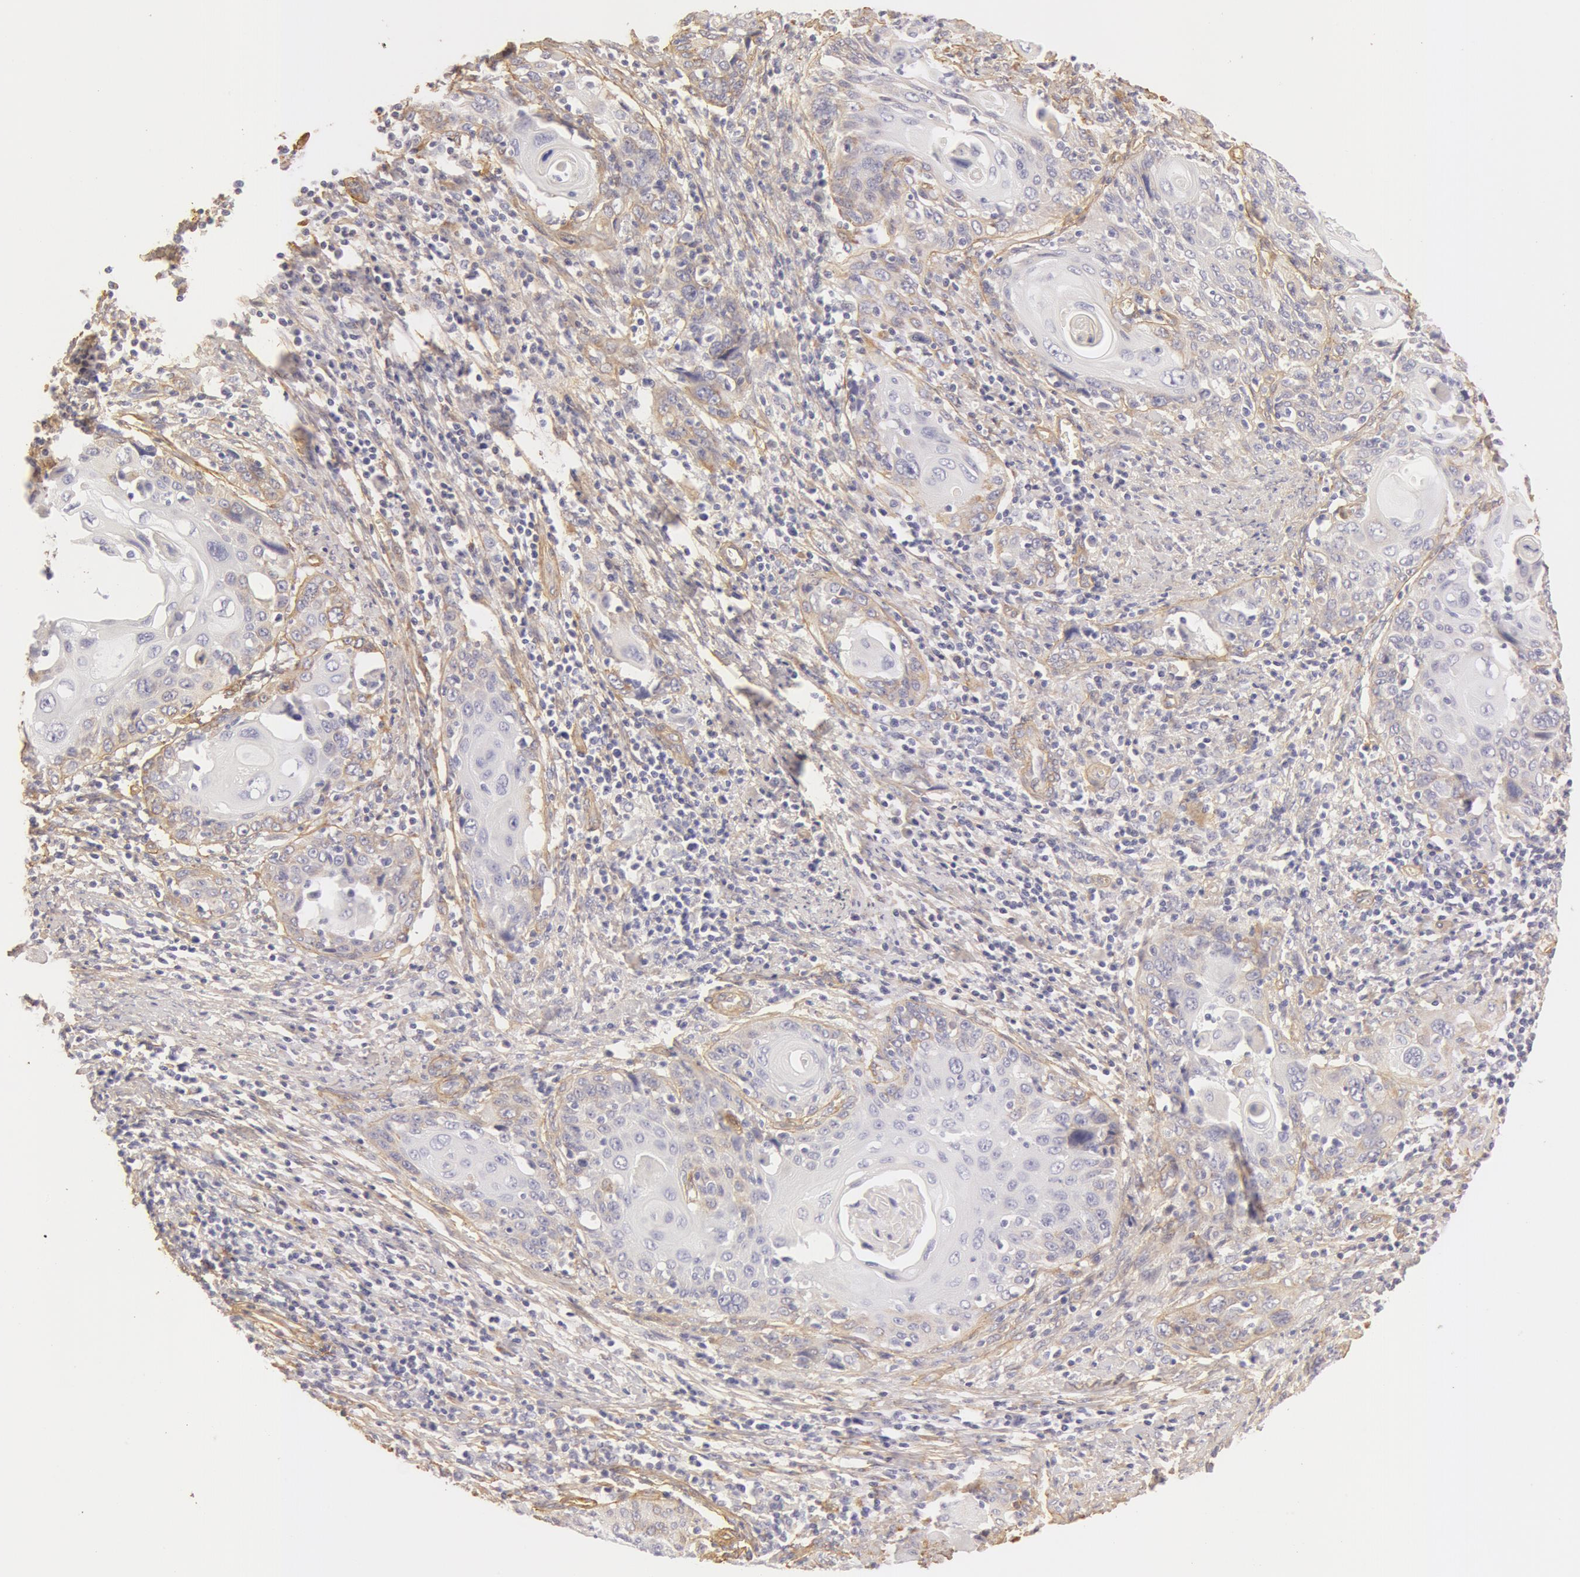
{"staining": {"intensity": "negative", "quantity": "none", "location": "none"}, "tissue": "cervical cancer", "cell_type": "Tumor cells", "image_type": "cancer", "snomed": [{"axis": "morphology", "description": "Squamous cell carcinoma, NOS"}, {"axis": "topography", "description": "Cervix"}], "caption": "A histopathology image of human cervical squamous cell carcinoma is negative for staining in tumor cells.", "gene": "COL4A1", "patient": {"sex": "female", "age": 54}}